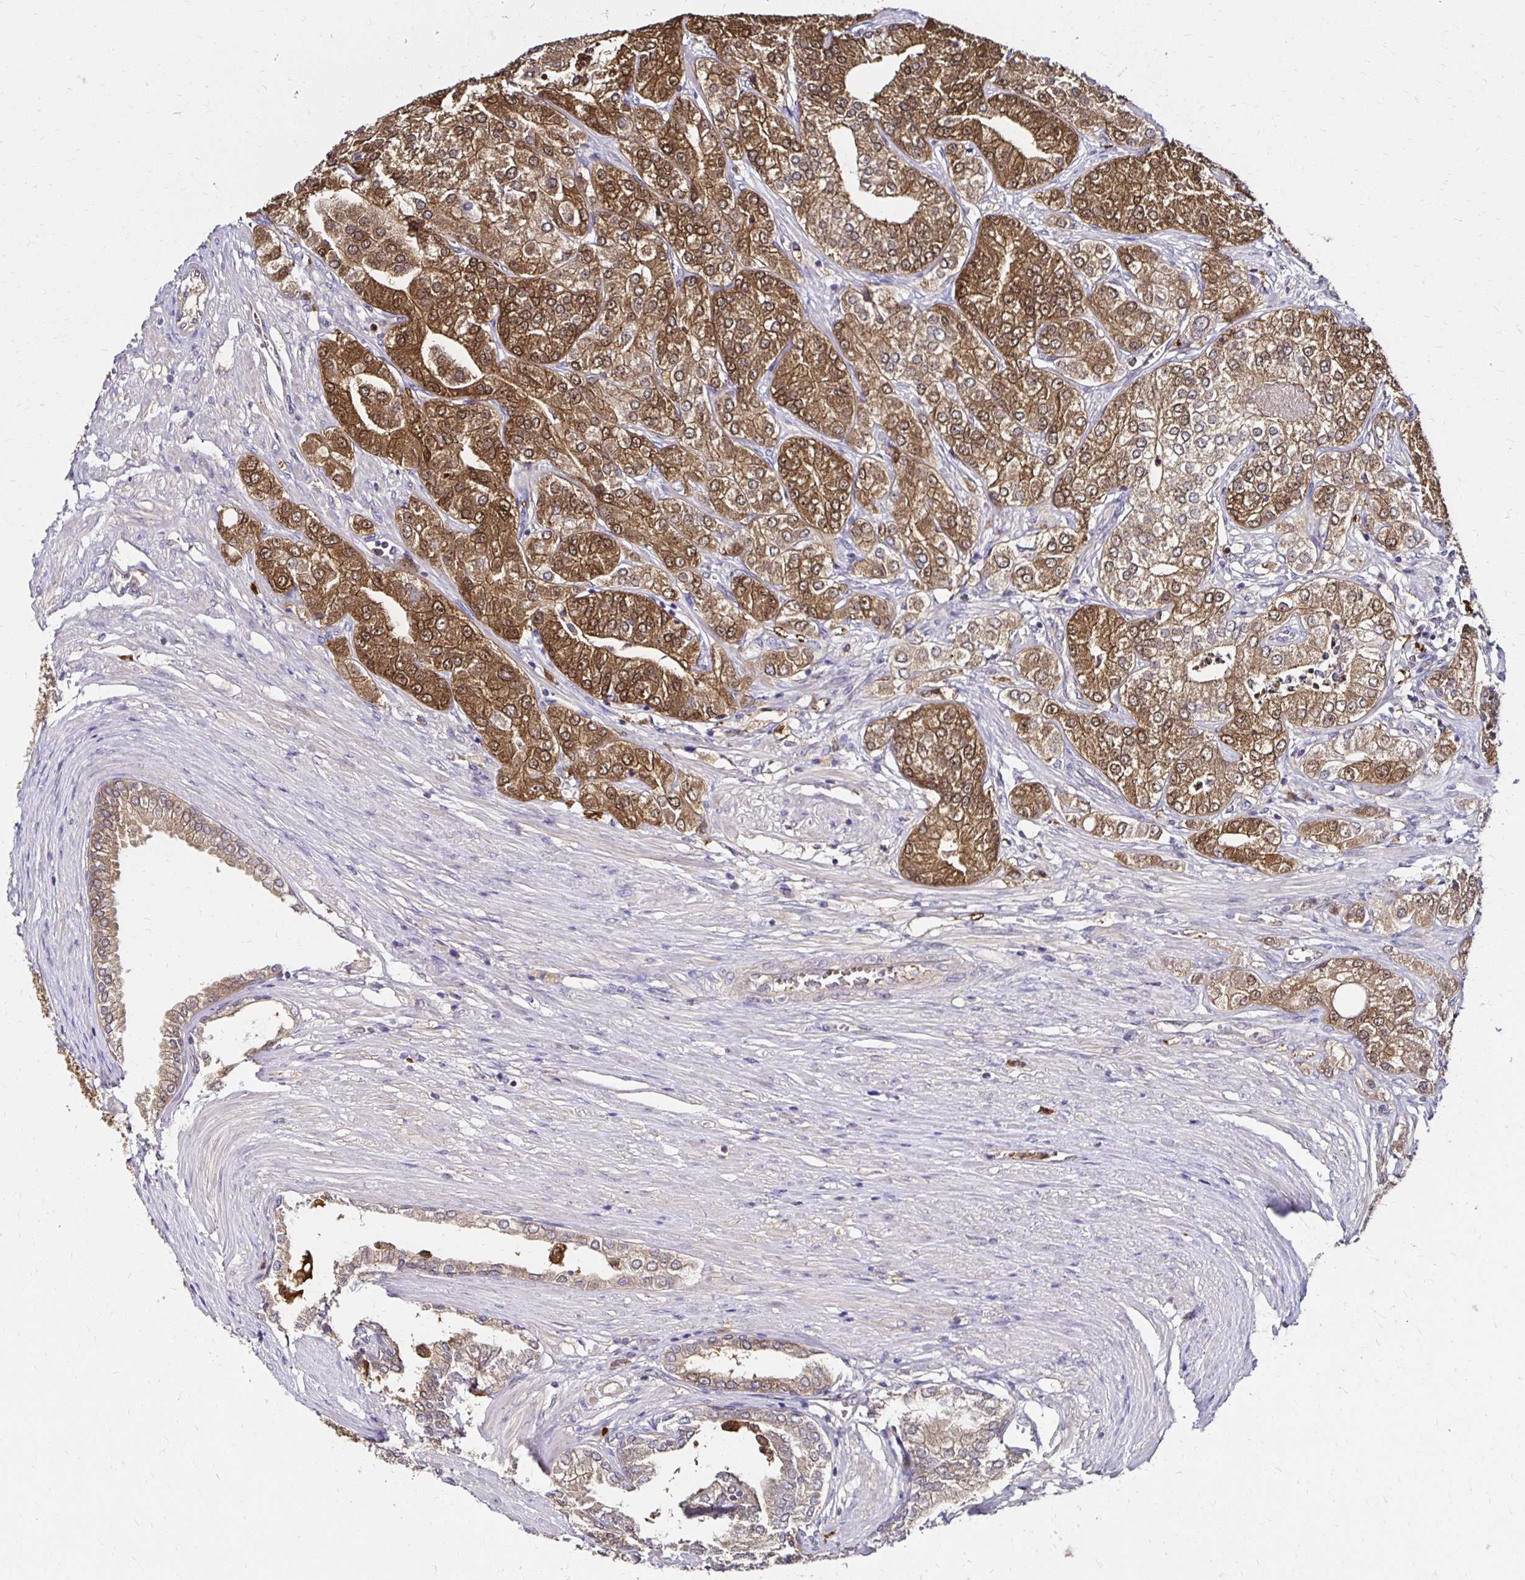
{"staining": {"intensity": "moderate", "quantity": ">75%", "location": "cytoplasmic/membranous,nuclear"}, "tissue": "prostate cancer", "cell_type": "Tumor cells", "image_type": "cancer", "snomed": [{"axis": "morphology", "description": "Adenocarcinoma, High grade"}, {"axis": "topography", "description": "Prostate"}], "caption": "Prostate cancer was stained to show a protein in brown. There is medium levels of moderate cytoplasmic/membranous and nuclear positivity in approximately >75% of tumor cells.", "gene": "TXN", "patient": {"sex": "male", "age": 61}}